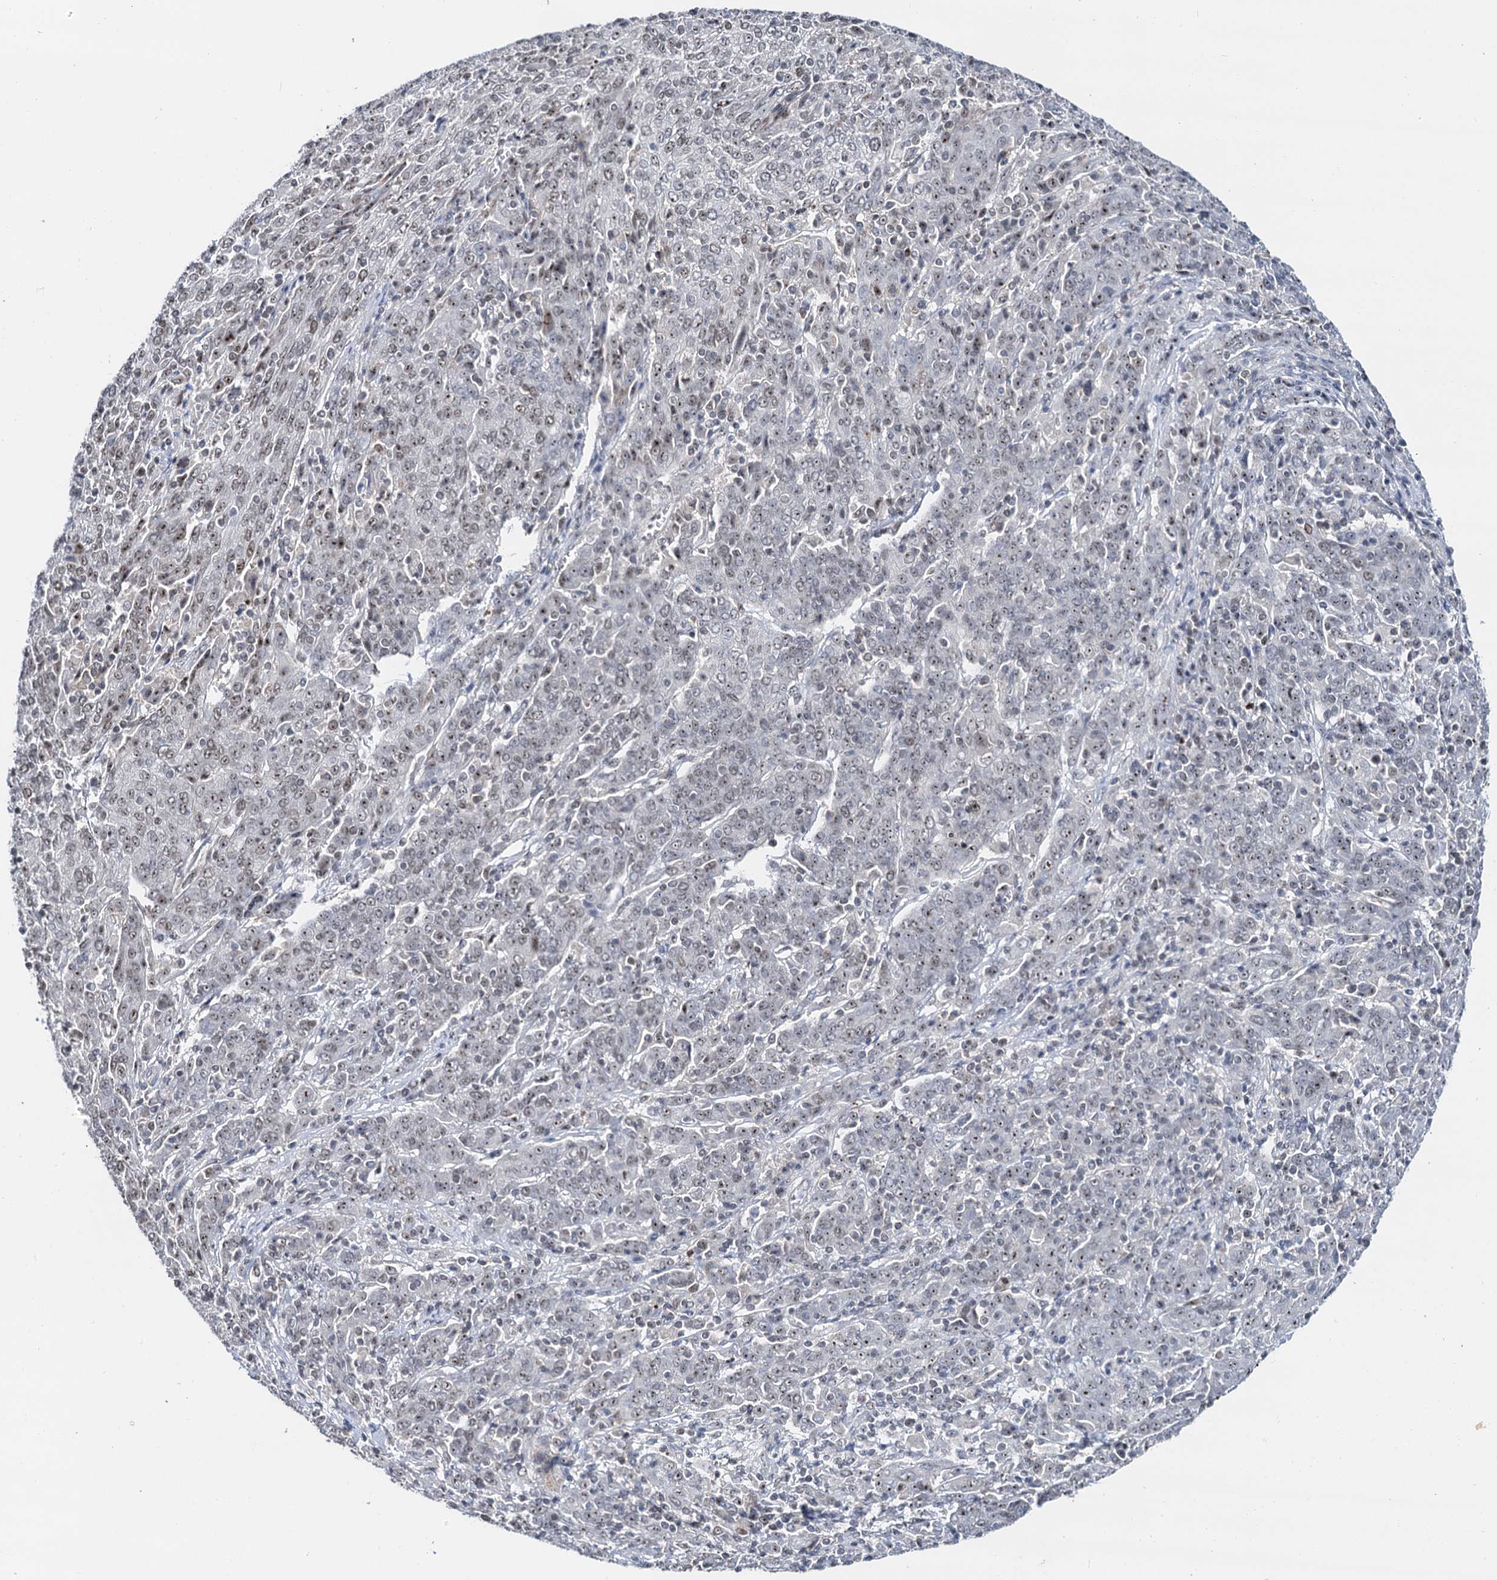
{"staining": {"intensity": "weak", "quantity": ">75%", "location": "nuclear"}, "tissue": "cervical cancer", "cell_type": "Tumor cells", "image_type": "cancer", "snomed": [{"axis": "morphology", "description": "Squamous cell carcinoma, NOS"}, {"axis": "topography", "description": "Cervix"}], "caption": "A low amount of weak nuclear positivity is present in approximately >75% of tumor cells in cervical cancer tissue. Using DAB (brown) and hematoxylin (blue) stains, captured at high magnification using brightfield microscopy.", "gene": "NOP2", "patient": {"sex": "female", "age": 67}}